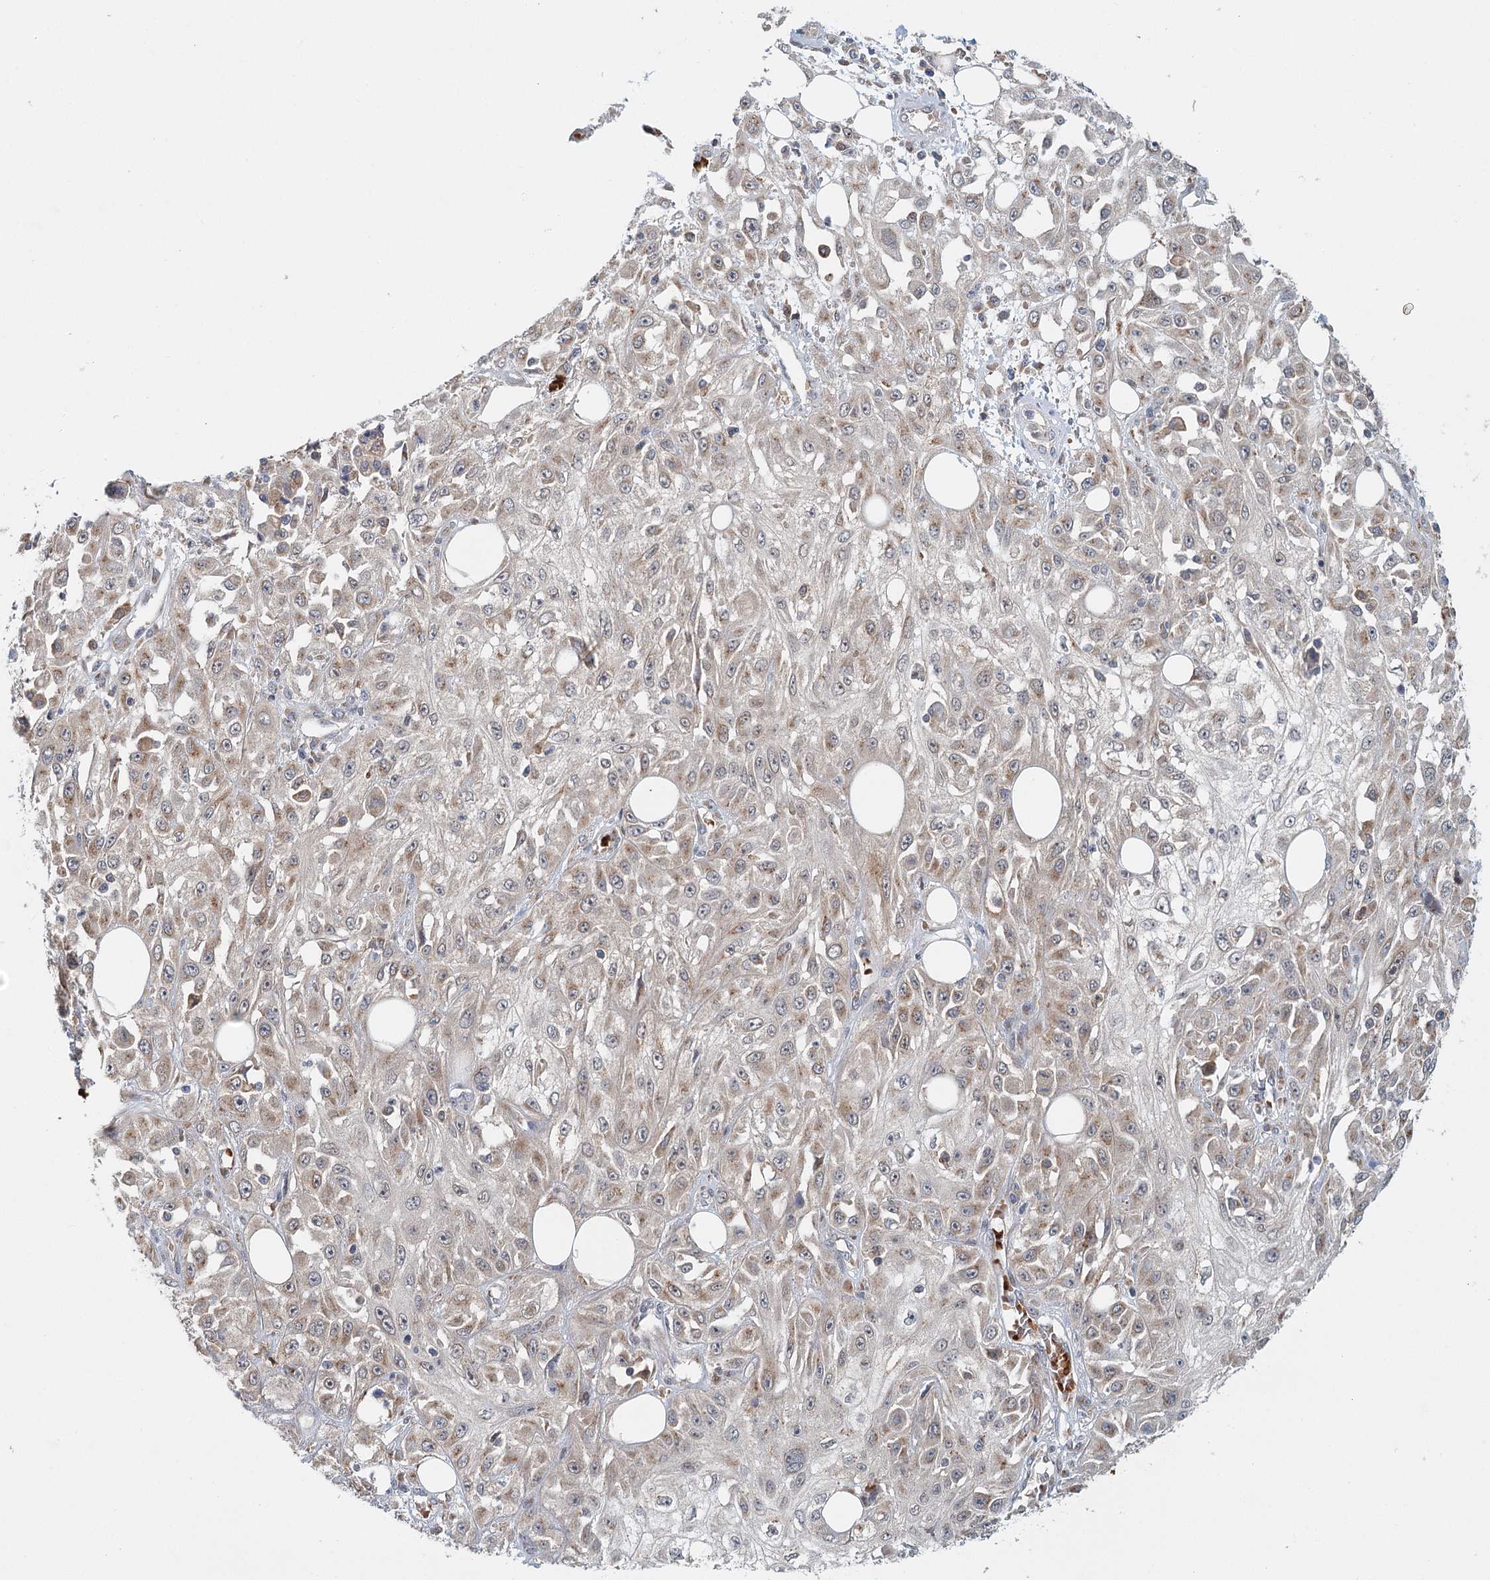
{"staining": {"intensity": "weak", "quantity": "25%-75%", "location": "cytoplasmic/membranous"}, "tissue": "skin cancer", "cell_type": "Tumor cells", "image_type": "cancer", "snomed": [{"axis": "morphology", "description": "Squamous cell carcinoma, NOS"}, {"axis": "morphology", "description": "Squamous cell carcinoma, metastatic, NOS"}, {"axis": "topography", "description": "Skin"}, {"axis": "topography", "description": "Lymph node"}], "caption": "Immunohistochemical staining of skin cancer displays low levels of weak cytoplasmic/membranous protein positivity in approximately 25%-75% of tumor cells.", "gene": "ADK", "patient": {"sex": "male", "age": 75}}